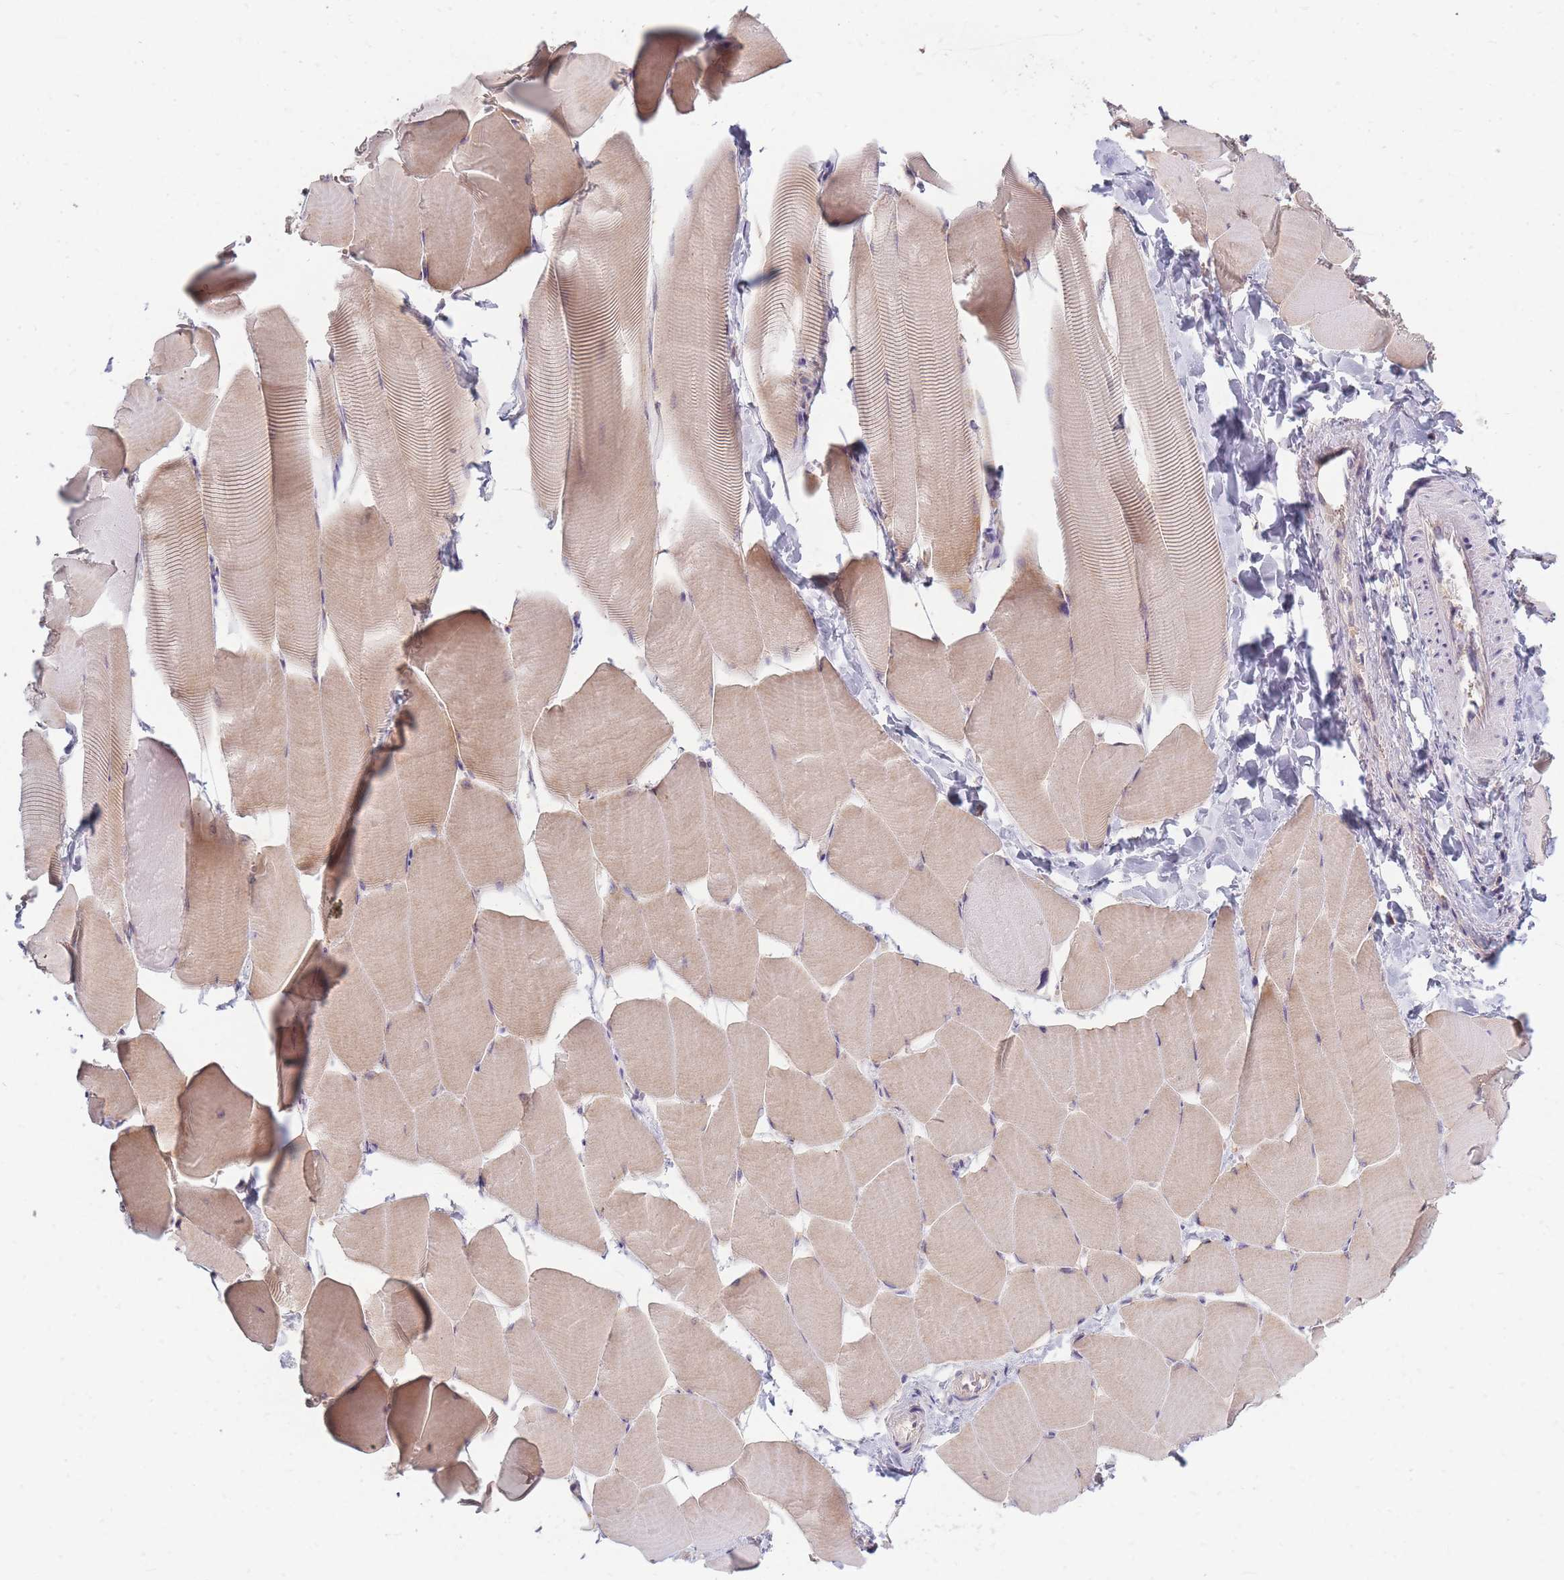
{"staining": {"intensity": "weak", "quantity": "25%-75%", "location": "cytoplasmic/membranous"}, "tissue": "skeletal muscle", "cell_type": "Myocytes", "image_type": "normal", "snomed": [{"axis": "morphology", "description": "Normal tissue, NOS"}, {"axis": "topography", "description": "Skeletal muscle"}], "caption": "This photomicrograph reveals immunohistochemistry staining of normal human skeletal muscle, with low weak cytoplasmic/membranous expression in approximately 25%-75% of myocytes.", "gene": "SMIM14", "patient": {"sex": "male", "age": 25}}